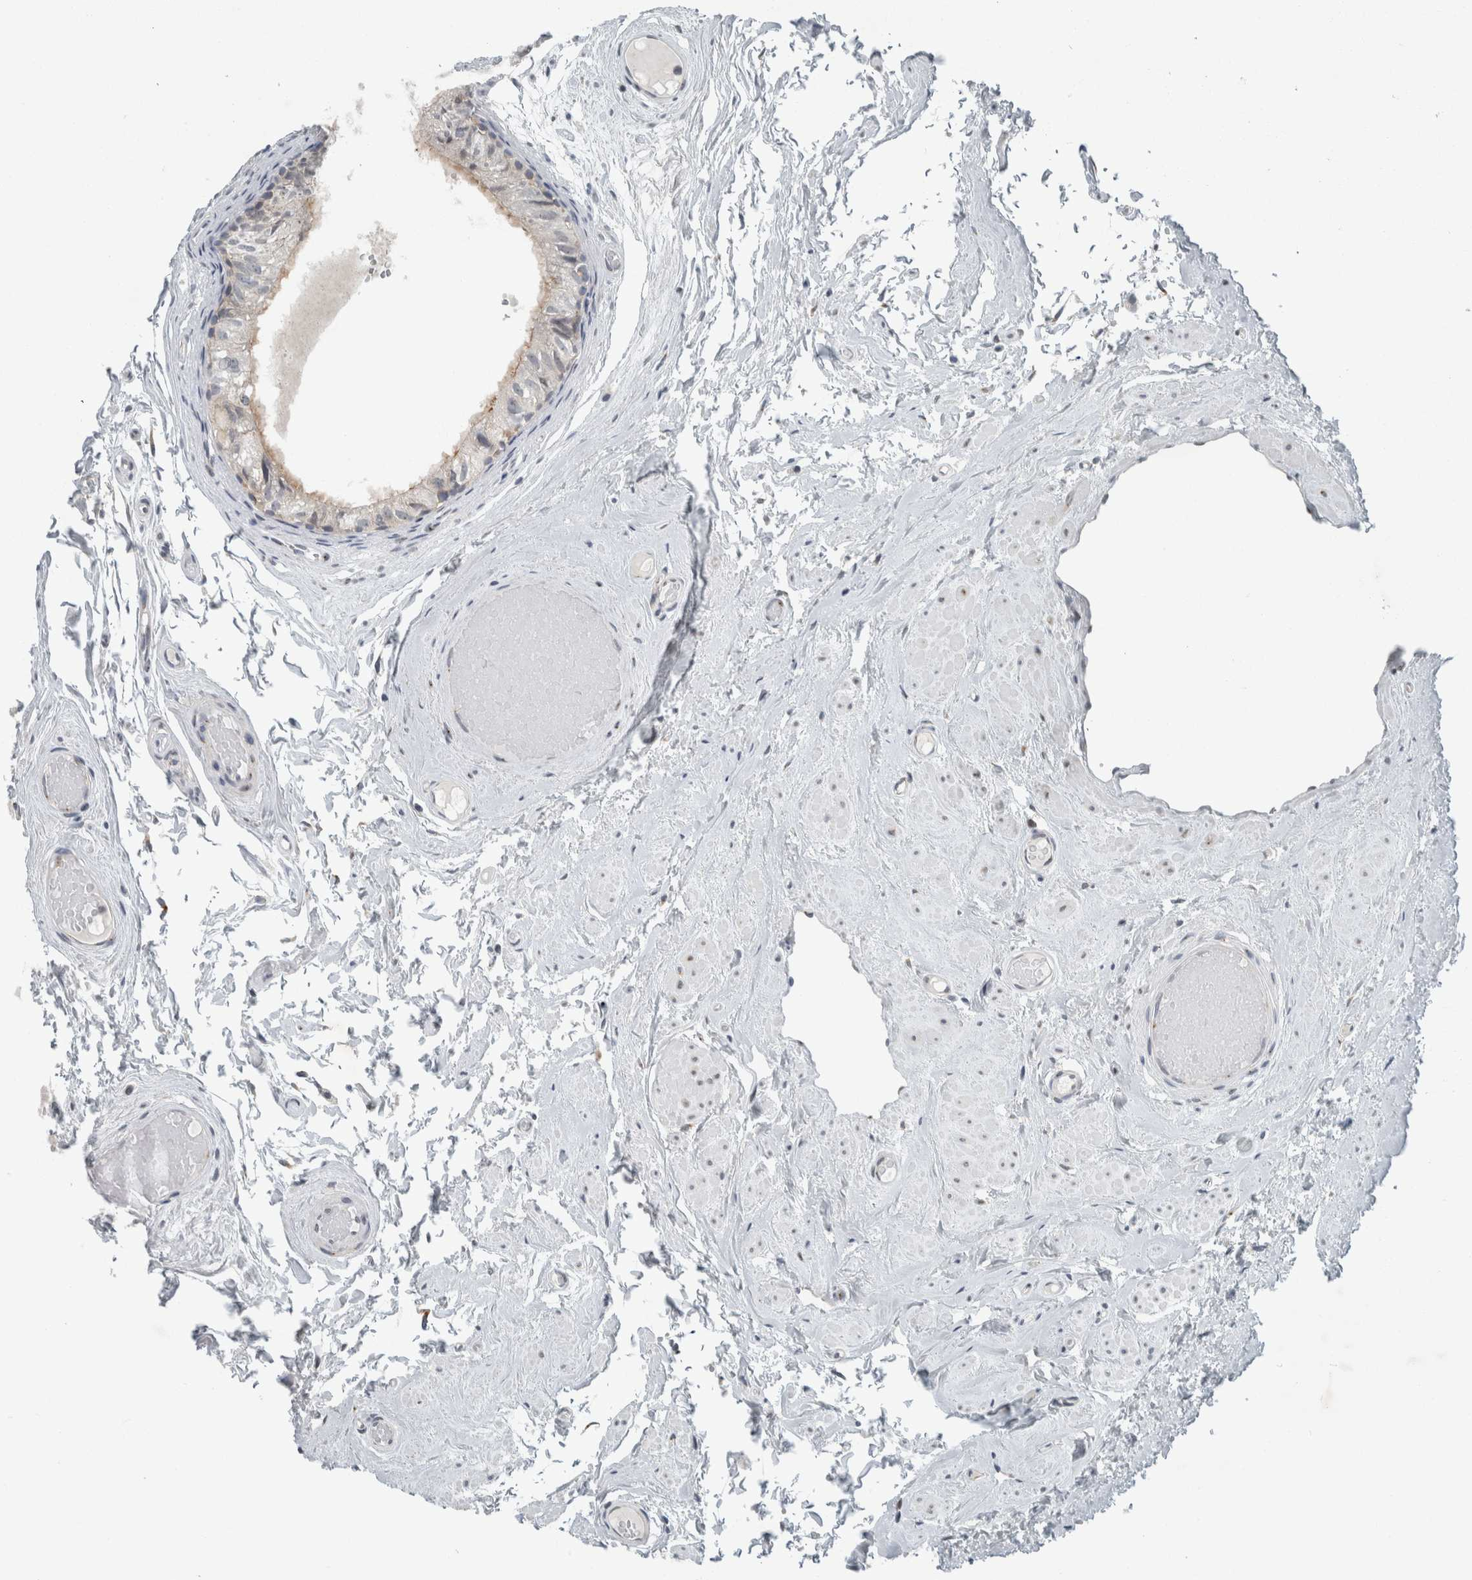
{"staining": {"intensity": "moderate", "quantity": "<25%", "location": "cytoplasmic/membranous"}, "tissue": "epididymis", "cell_type": "Glandular cells", "image_type": "normal", "snomed": [{"axis": "morphology", "description": "Normal tissue, NOS"}, {"axis": "topography", "description": "Epididymis"}], "caption": "Immunohistochemical staining of benign human epididymis reveals low levels of moderate cytoplasmic/membranous staining in approximately <25% of glandular cells.", "gene": "KIF1C", "patient": {"sex": "male", "age": 79}}